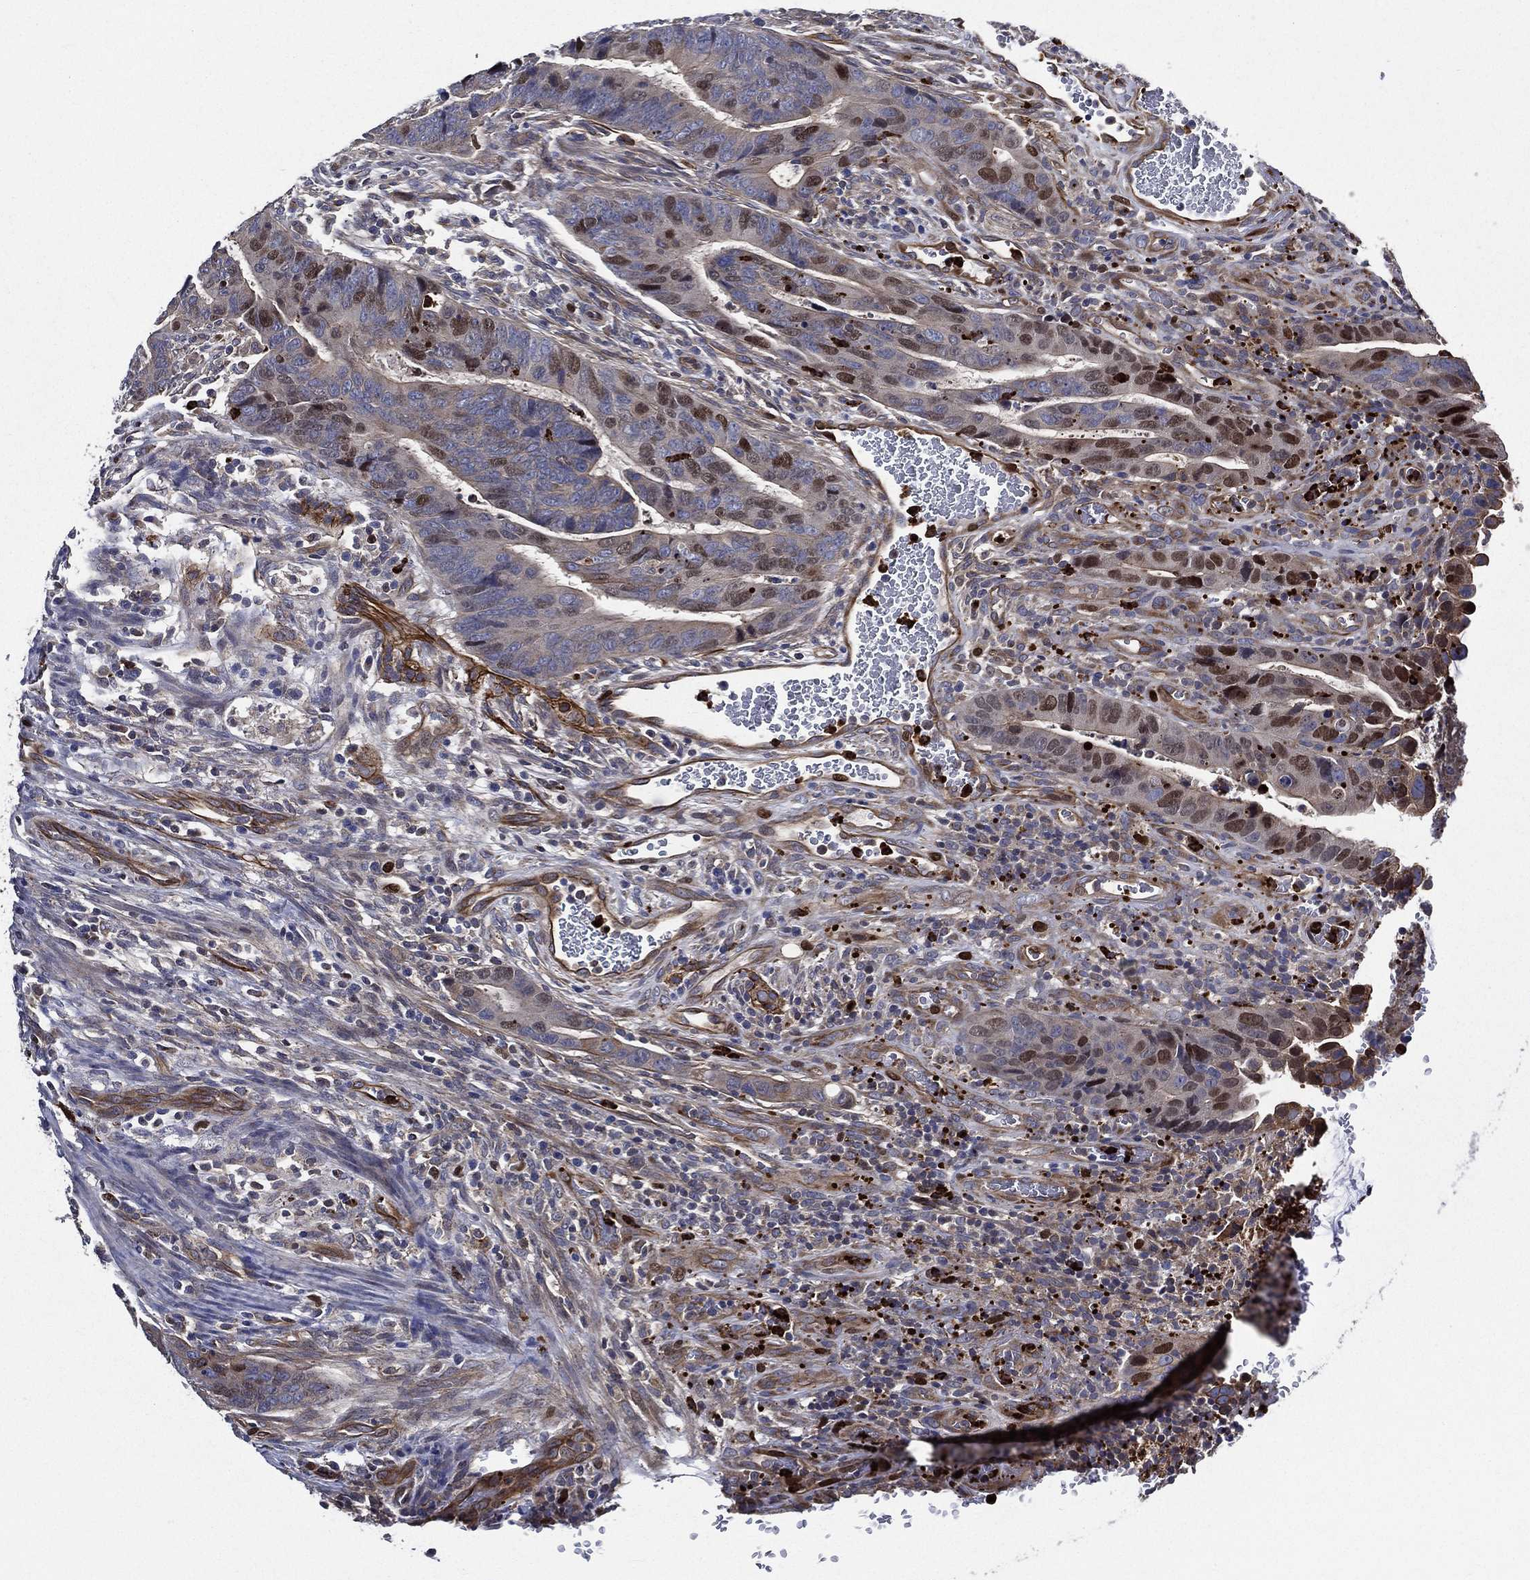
{"staining": {"intensity": "moderate", "quantity": "<25%", "location": "nuclear"}, "tissue": "colorectal cancer", "cell_type": "Tumor cells", "image_type": "cancer", "snomed": [{"axis": "morphology", "description": "Adenocarcinoma, NOS"}, {"axis": "topography", "description": "Colon"}], "caption": "IHC histopathology image of human colorectal adenocarcinoma stained for a protein (brown), which exhibits low levels of moderate nuclear positivity in approximately <25% of tumor cells.", "gene": "KIF20B", "patient": {"sex": "female", "age": 56}}